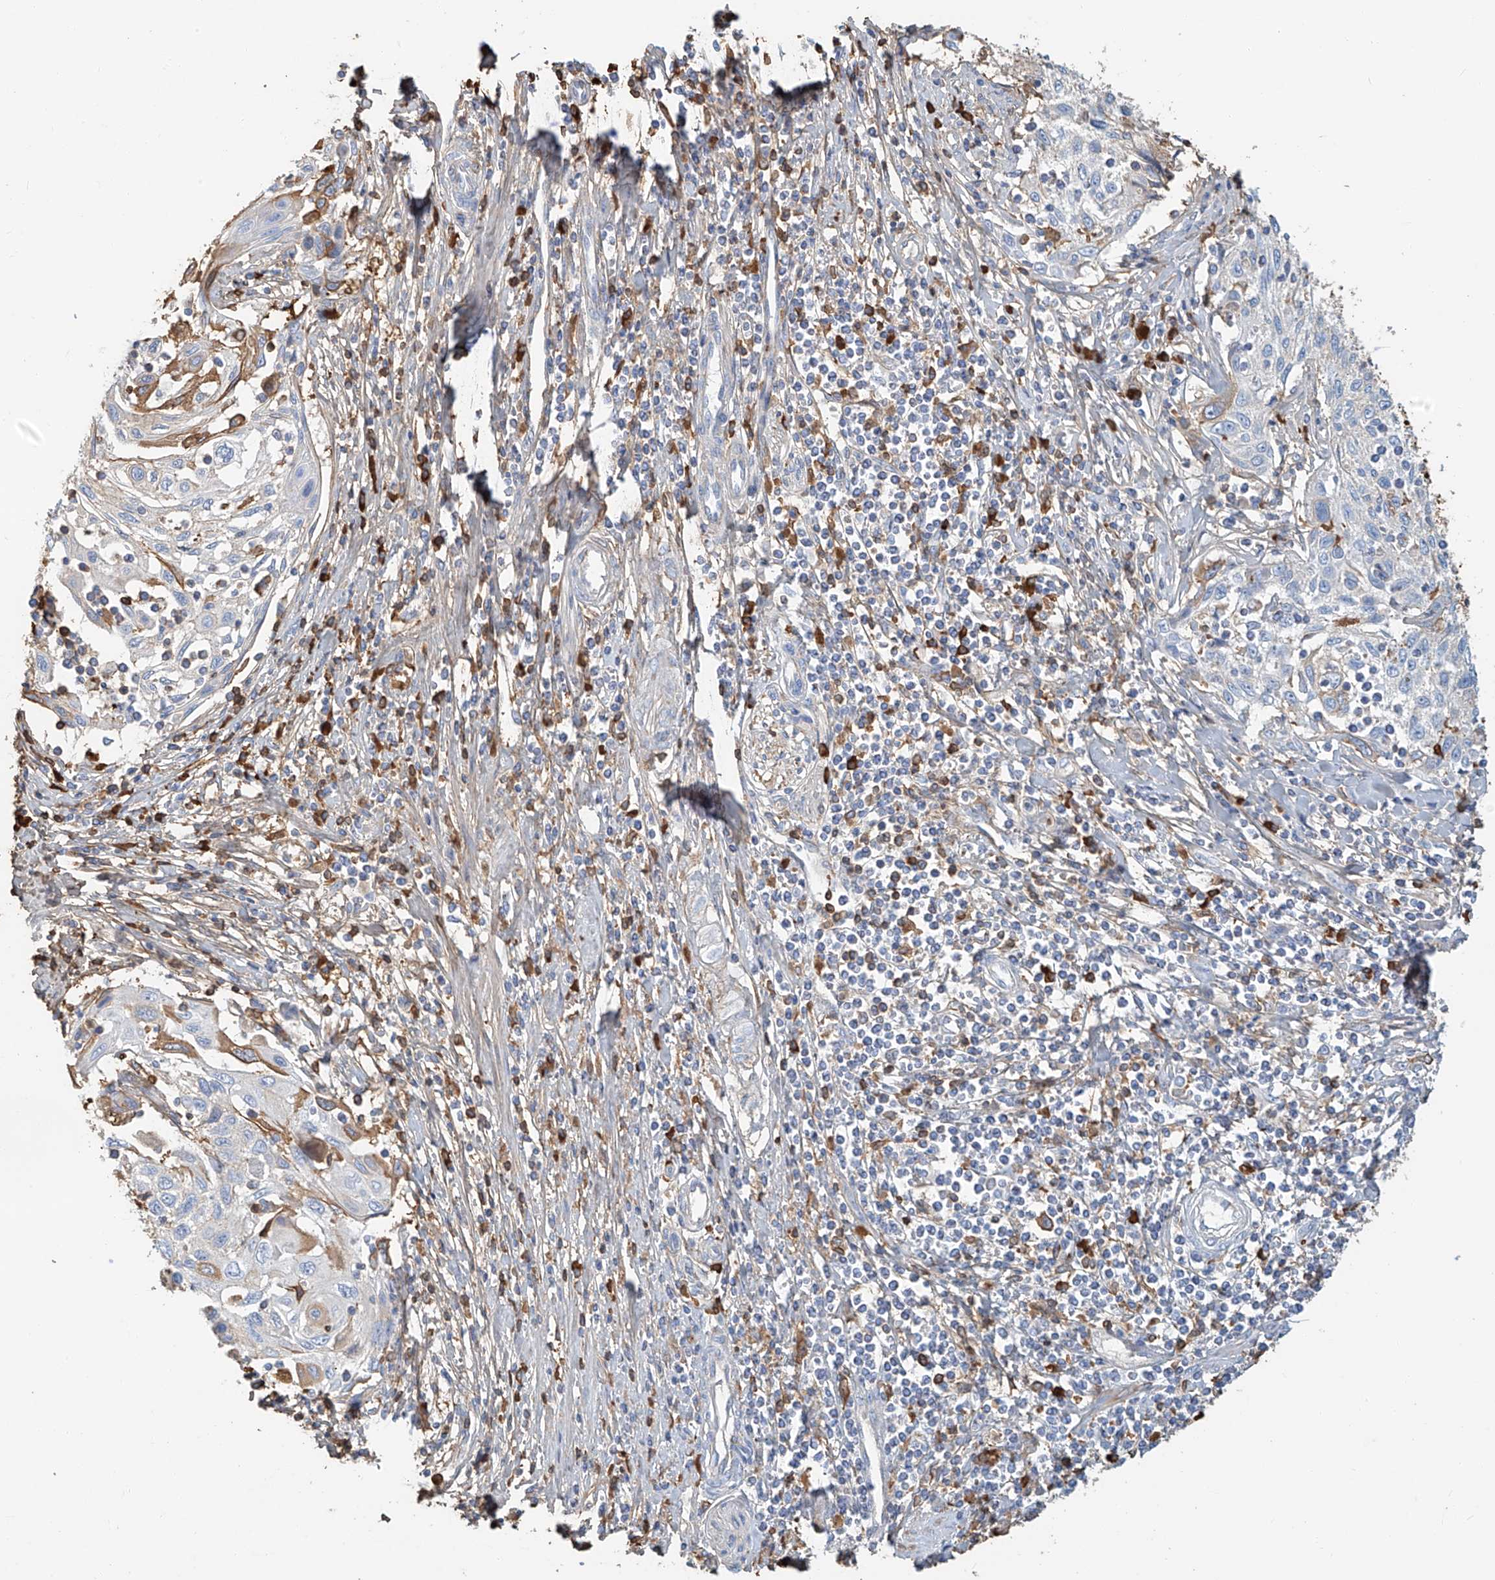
{"staining": {"intensity": "moderate", "quantity": "<25%", "location": "cytoplasmic/membranous"}, "tissue": "cervical cancer", "cell_type": "Tumor cells", "image_type": "cancer", "snomed": [{"axis": "morphology", "description": "Squamous cell carcinoma, NOS"}, {"axis": "topography", "description": "Cervix"}], "caption": "The histopathology image shows staining of squamous cell carcinoma (cervical), revealing moderate cytoplasmic/membranous protein positivity (brown color) within tumor cells.", "gene": "ZFP30", "patient": {"sex": "female", "age": 70}}